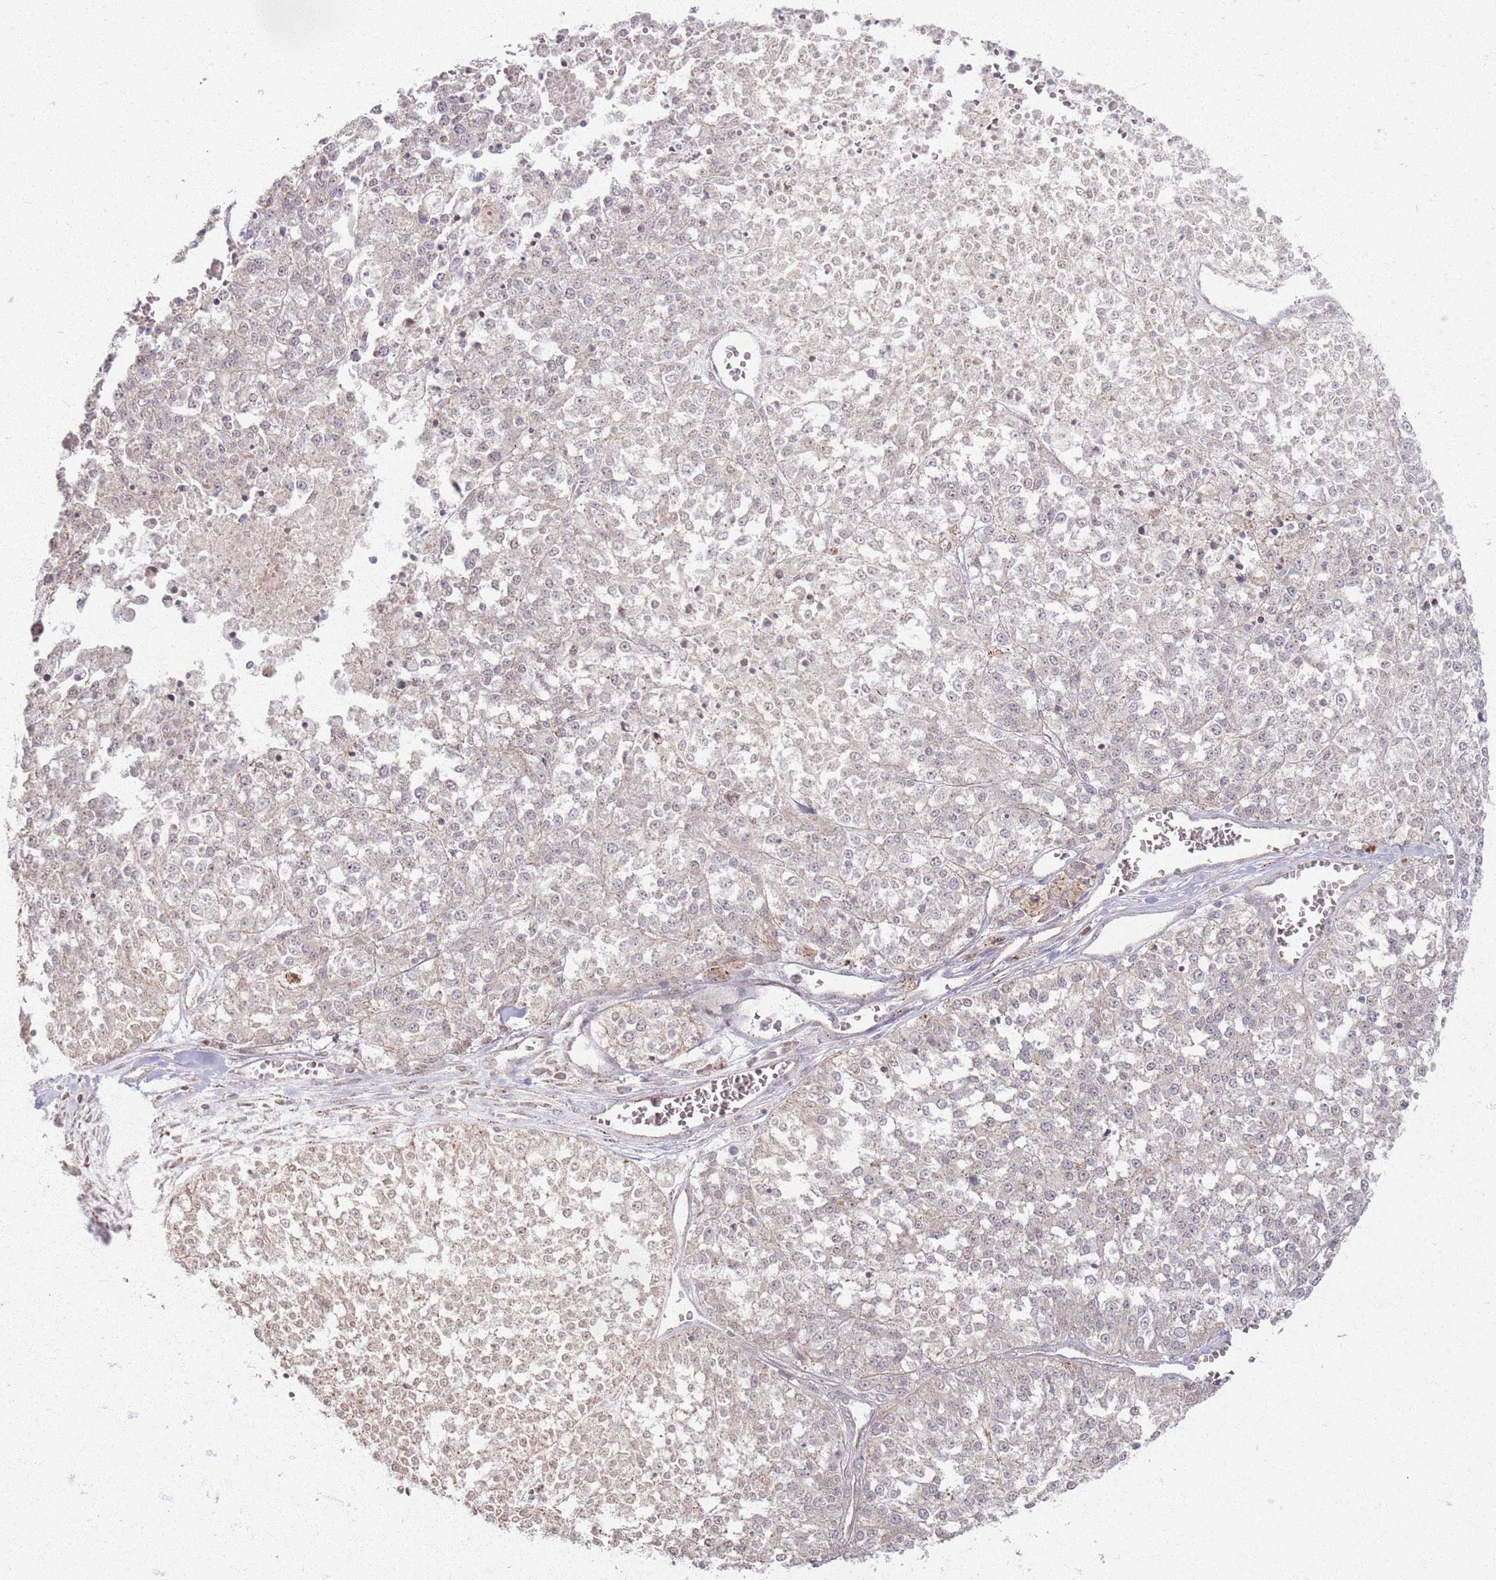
{"staining": {"intensity": "negative", "quantity": "none", "location": "none"}, "tissue": "melanoma", "cell_type": "Tumor cells", "image_type": "cancer", "snomed": [{"axis": "morphology", "description": "Malignant melanoma, NOS"}, {"axis": "topography", "description": "Skin"}], "caption": "Tumor cells show no significant expression in melanoma.", "gene": "KCNA5", "patient": {"sex": "female", "age": 64}}